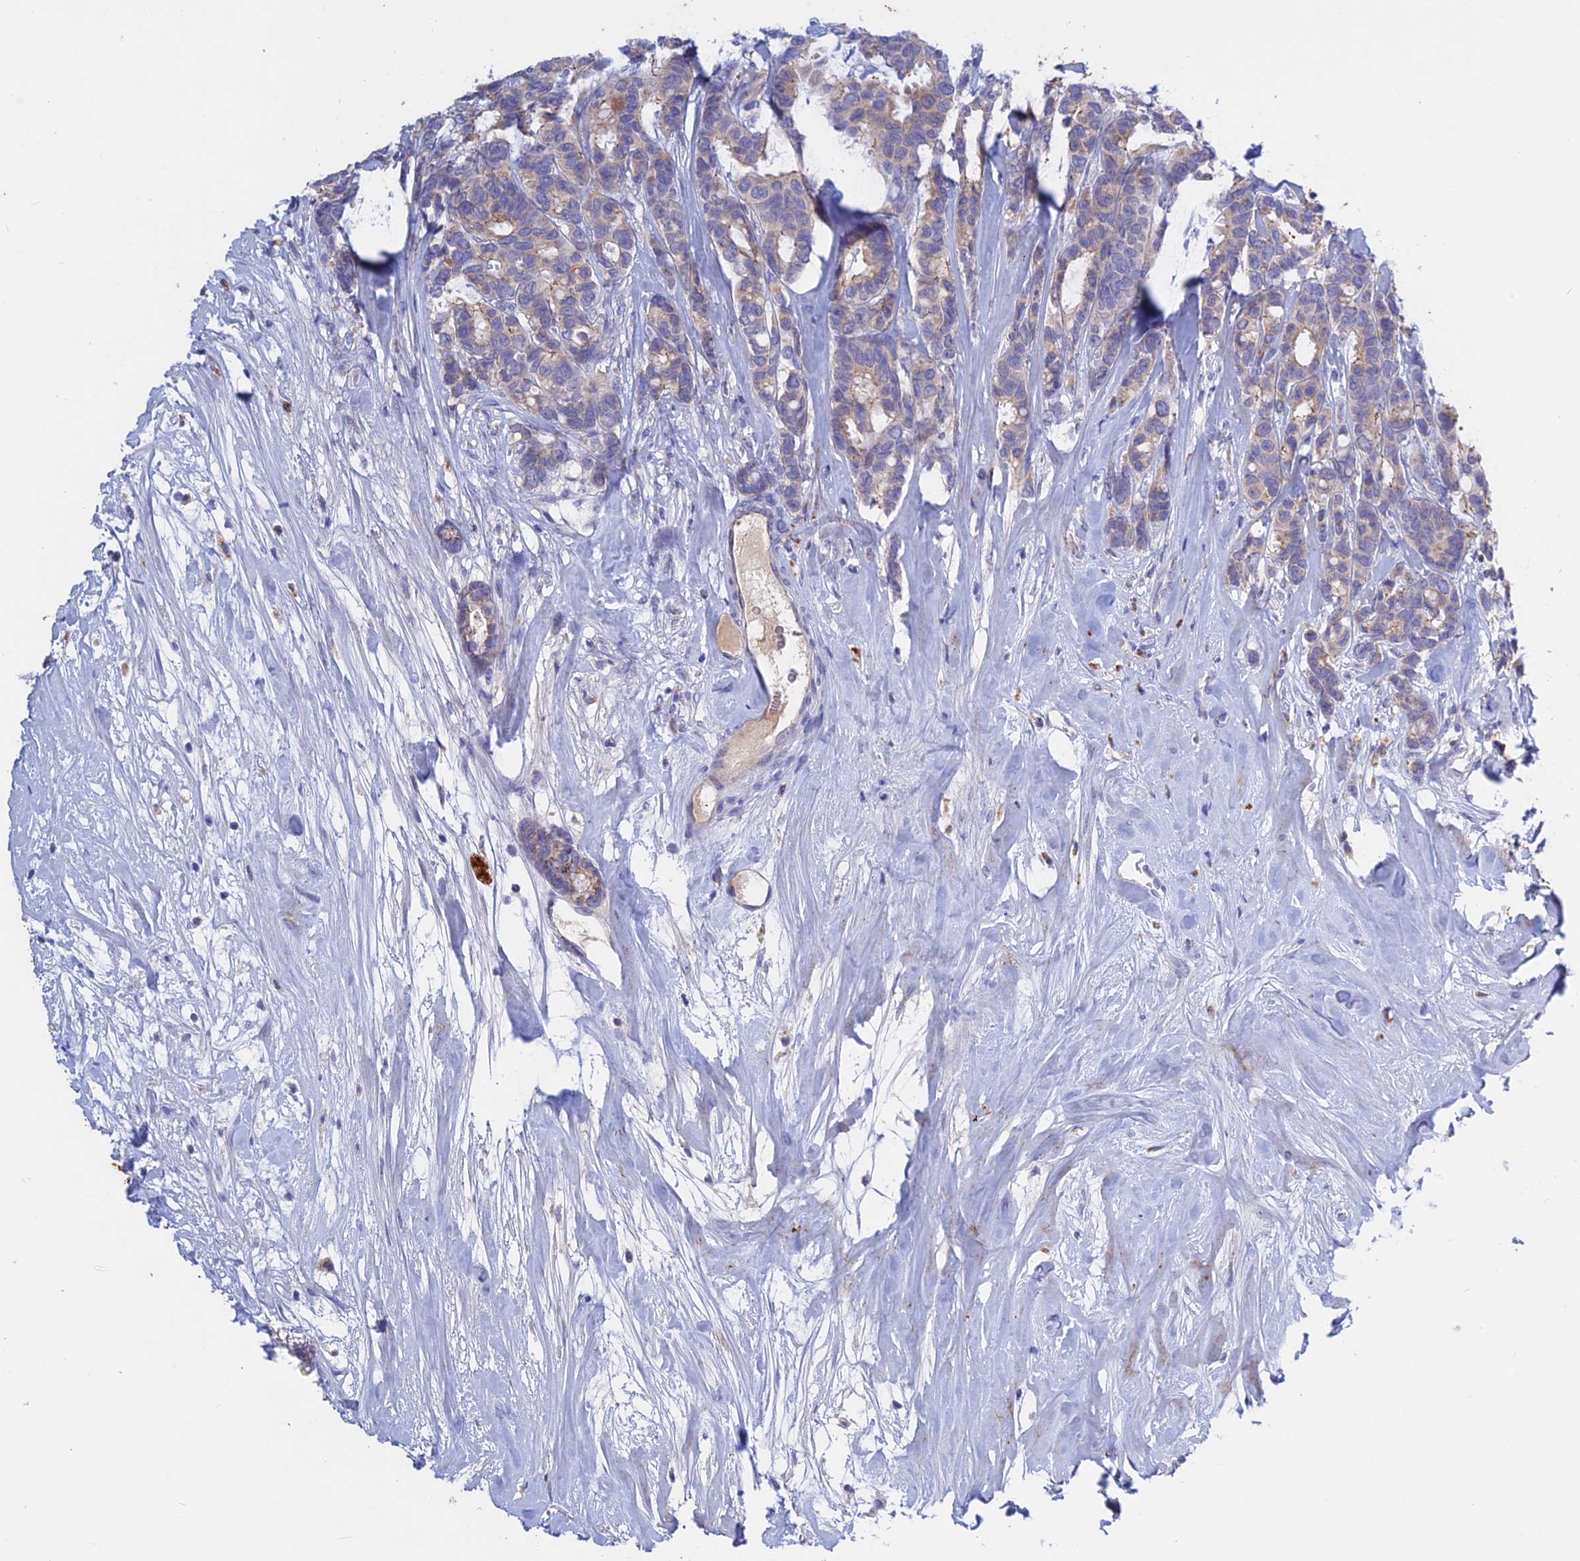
{"staining": {"intensity": "weak", "quantity": "25%-75%", "location": "cytoplasmic/membranous"}, "tissue": "breast cancer", "cell_type": "Tumor cells", "image_type": "cancer", "snomed": [{"axis": "morphology", "description": "Duct carcinoma"}, {"axis": "topography", "description": "Breast"}], "caption": "Immunohistochemistry (DAB (3,3'-diaminobenzidine)) staining of breast cancer (infiltrating ductal carcinoma) reveals weak cytoplasmic/membranous protein expression in about 25%-75% of tumor cells.", "gene": "GK5", "patient": {"sex": "female", "age": 87}}